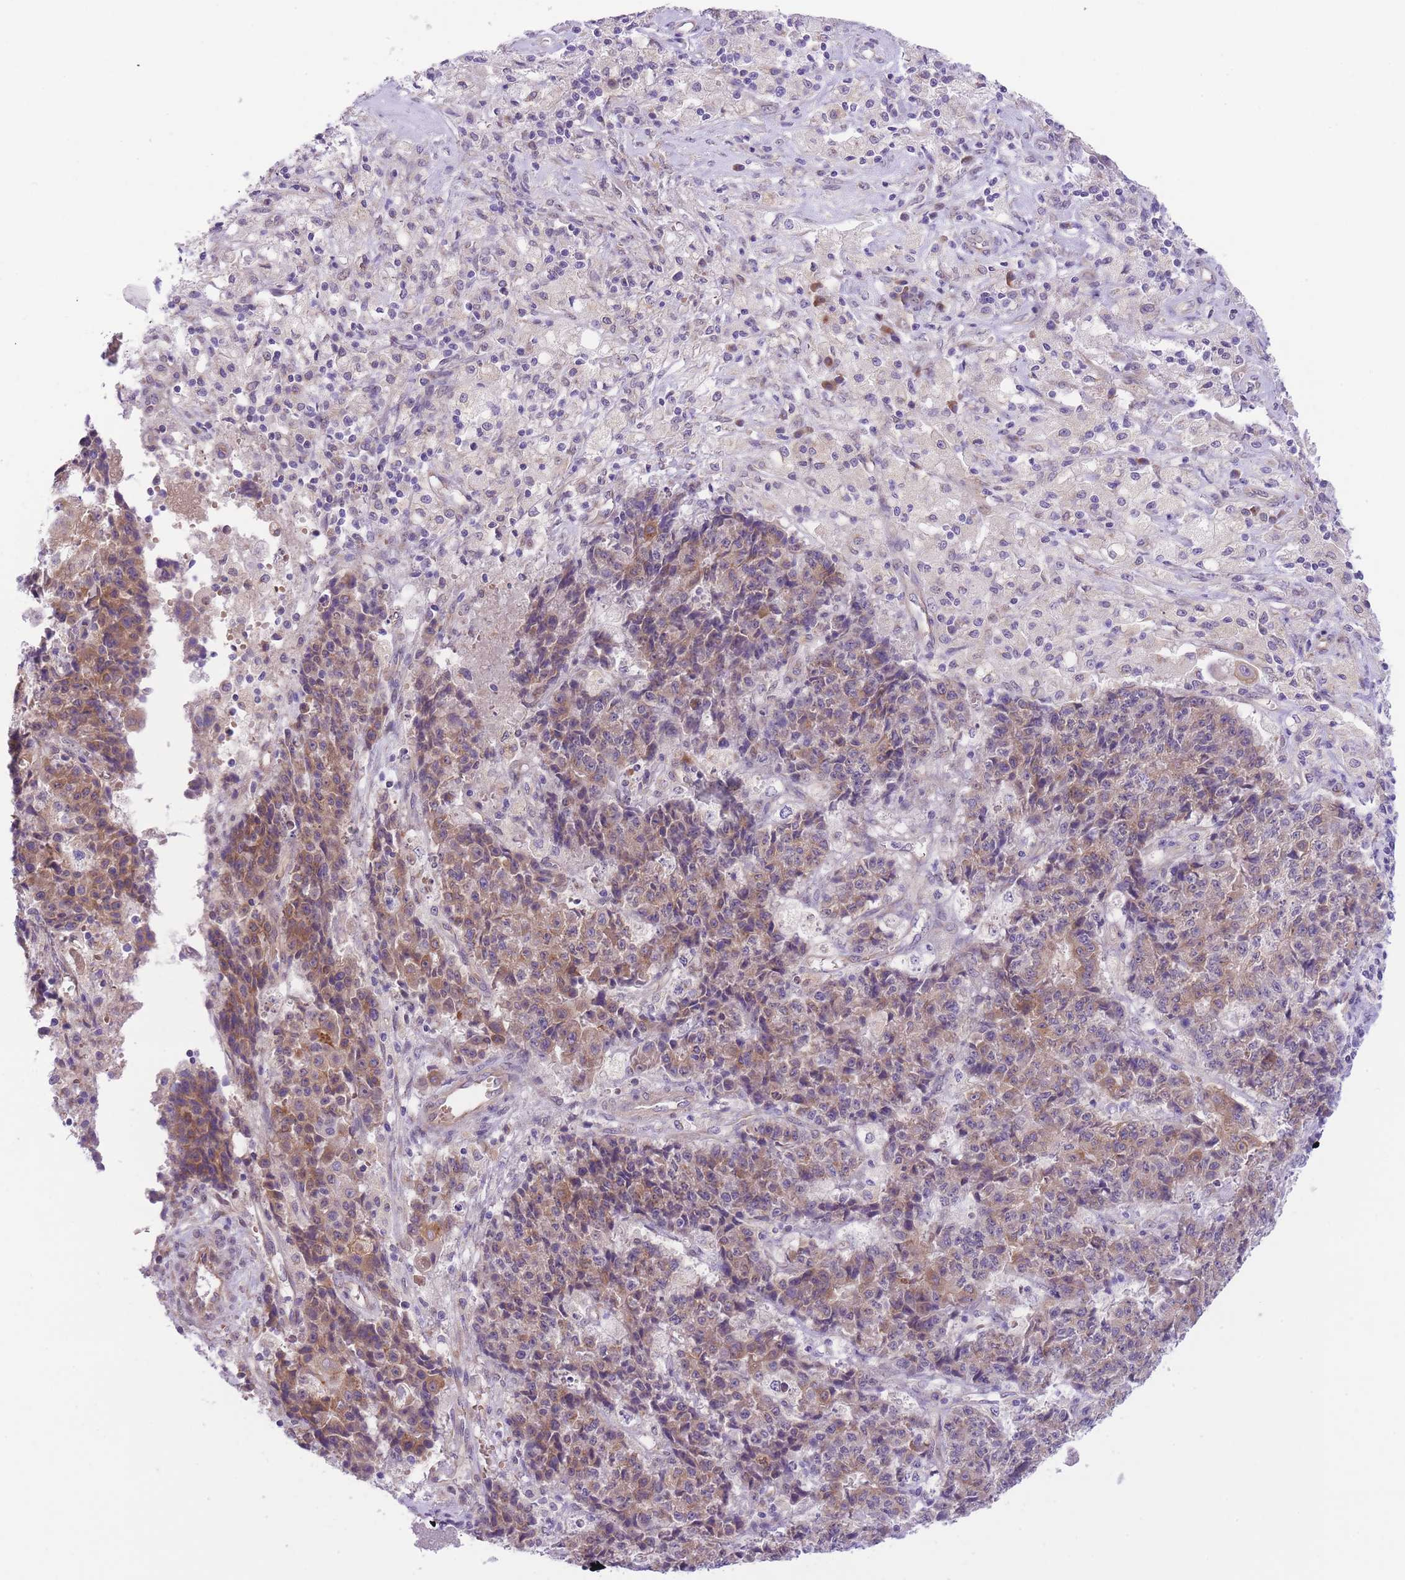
{"staining": {"intensity": "moderate", "quantity": ">75%", "location": "cytoplasmic/membranous"}, "tissue": "ovarian cancer", "cell_type": "Tumor cells", "image_type": "cancer", "snomed": [{"axis": "morphology", "description": "Carcinoma, endometroid"}, {"axis": "topography", "description": "Ovary"}], "caption": "DAB immunohistochemical staining of human ovarian endometroid carcinoma displays moderate cytoplasmic/membranous protein staining in approximately >75% of tumor cells.", "gene": "WWOX", "patient": {"sex": "female", "age": 42}}